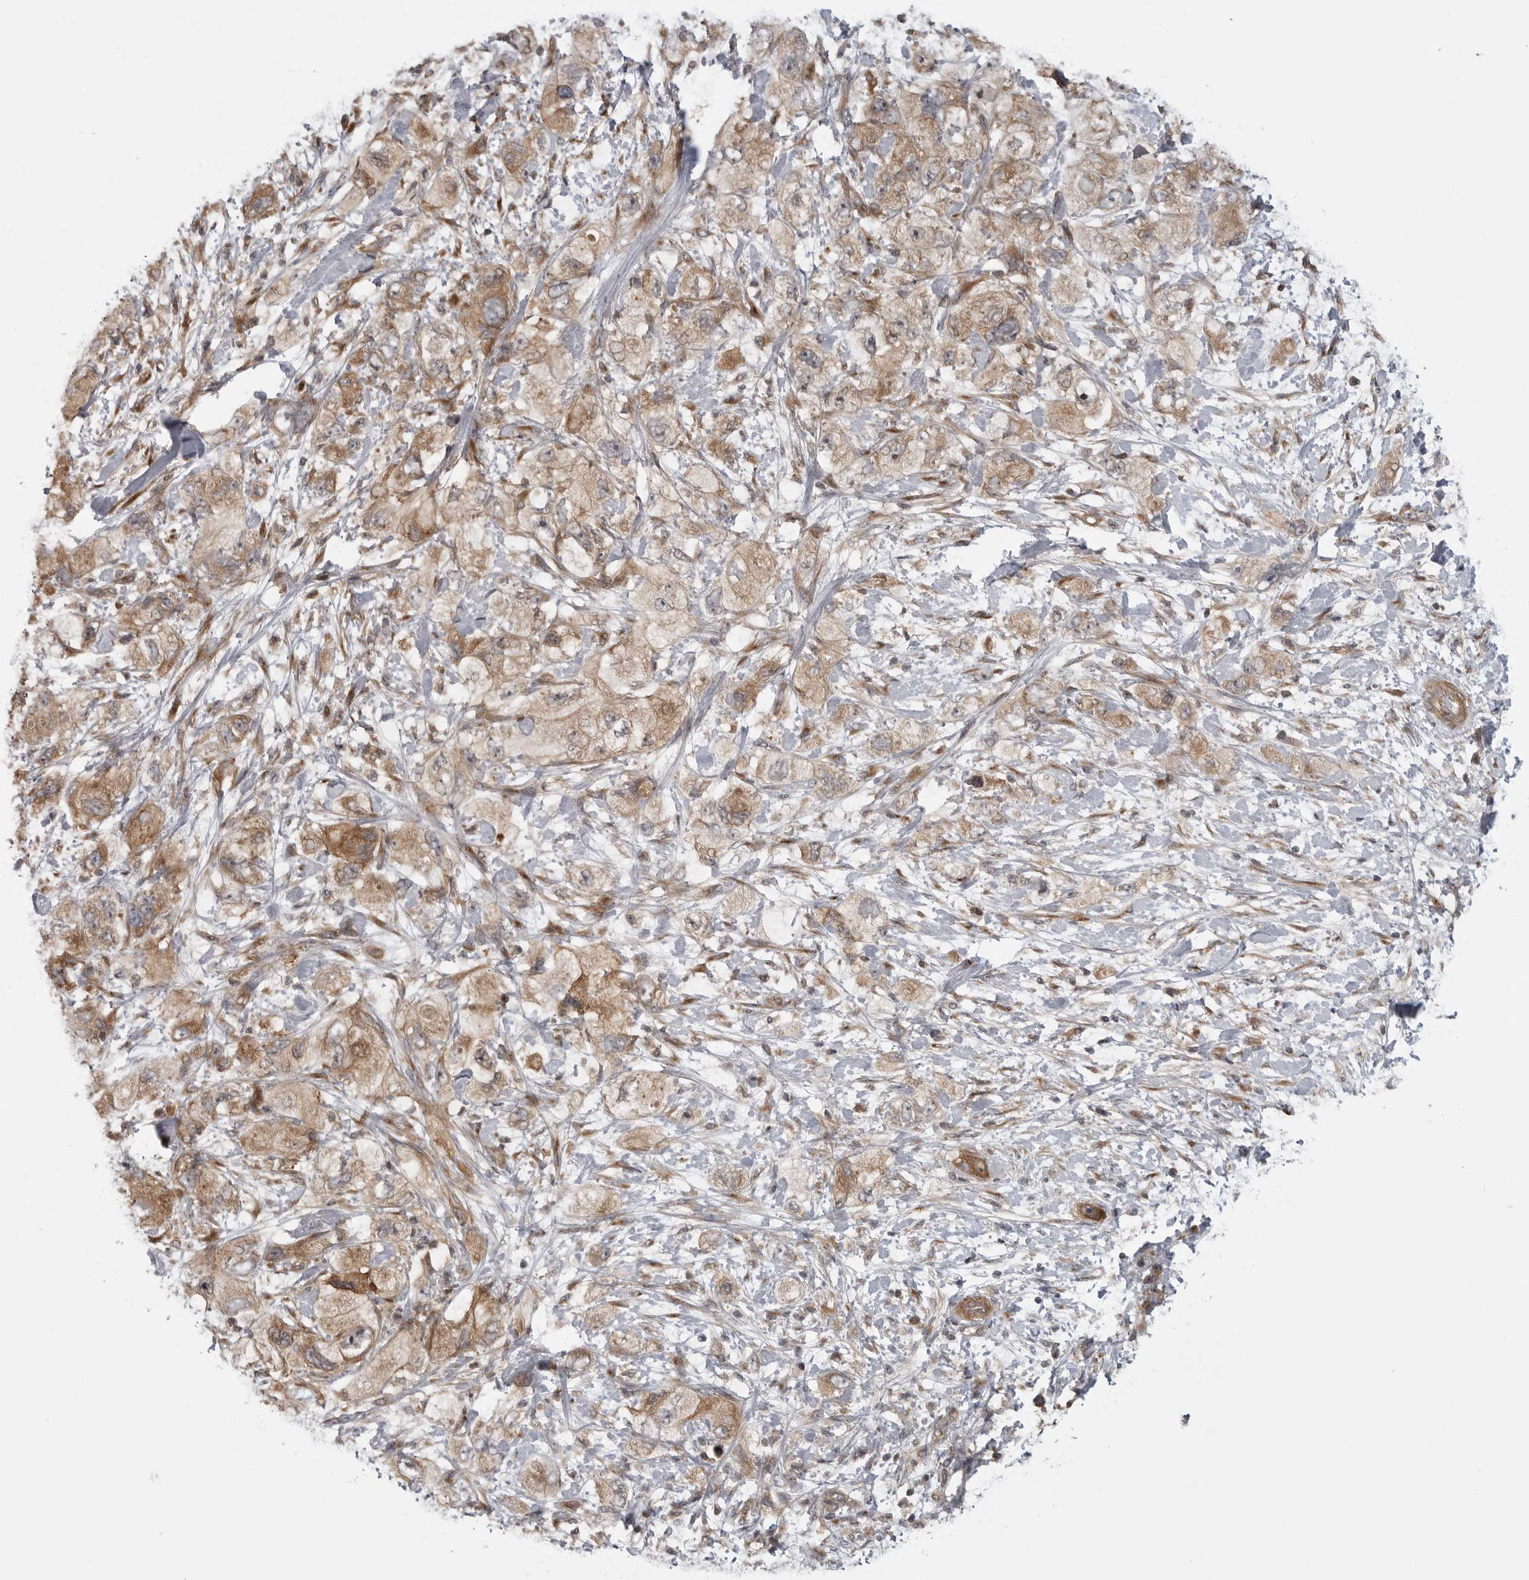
{"staining": {"intensity": "moderate", "quantity": ">75%", "location": "cytoplasmic/membranous"}, "tissue": "pancreatic cancer", "cell_type": "Tumor cells", "image_type": "cancer", "snomed": [{"axis": "morphology", "description": "Adenocarcinoma, NOS"}, {"axis": "topography", "description": "Pancreas"}], "caption": "Protein expression analysis of pancreatic cancer (adenocarcinoma) demonstrates moderate cytoplasmic/membranous staining in approximately >75% of tumor cells.", "gene": "LRRC45", "patient": {"sex": "female", "age": 73}}